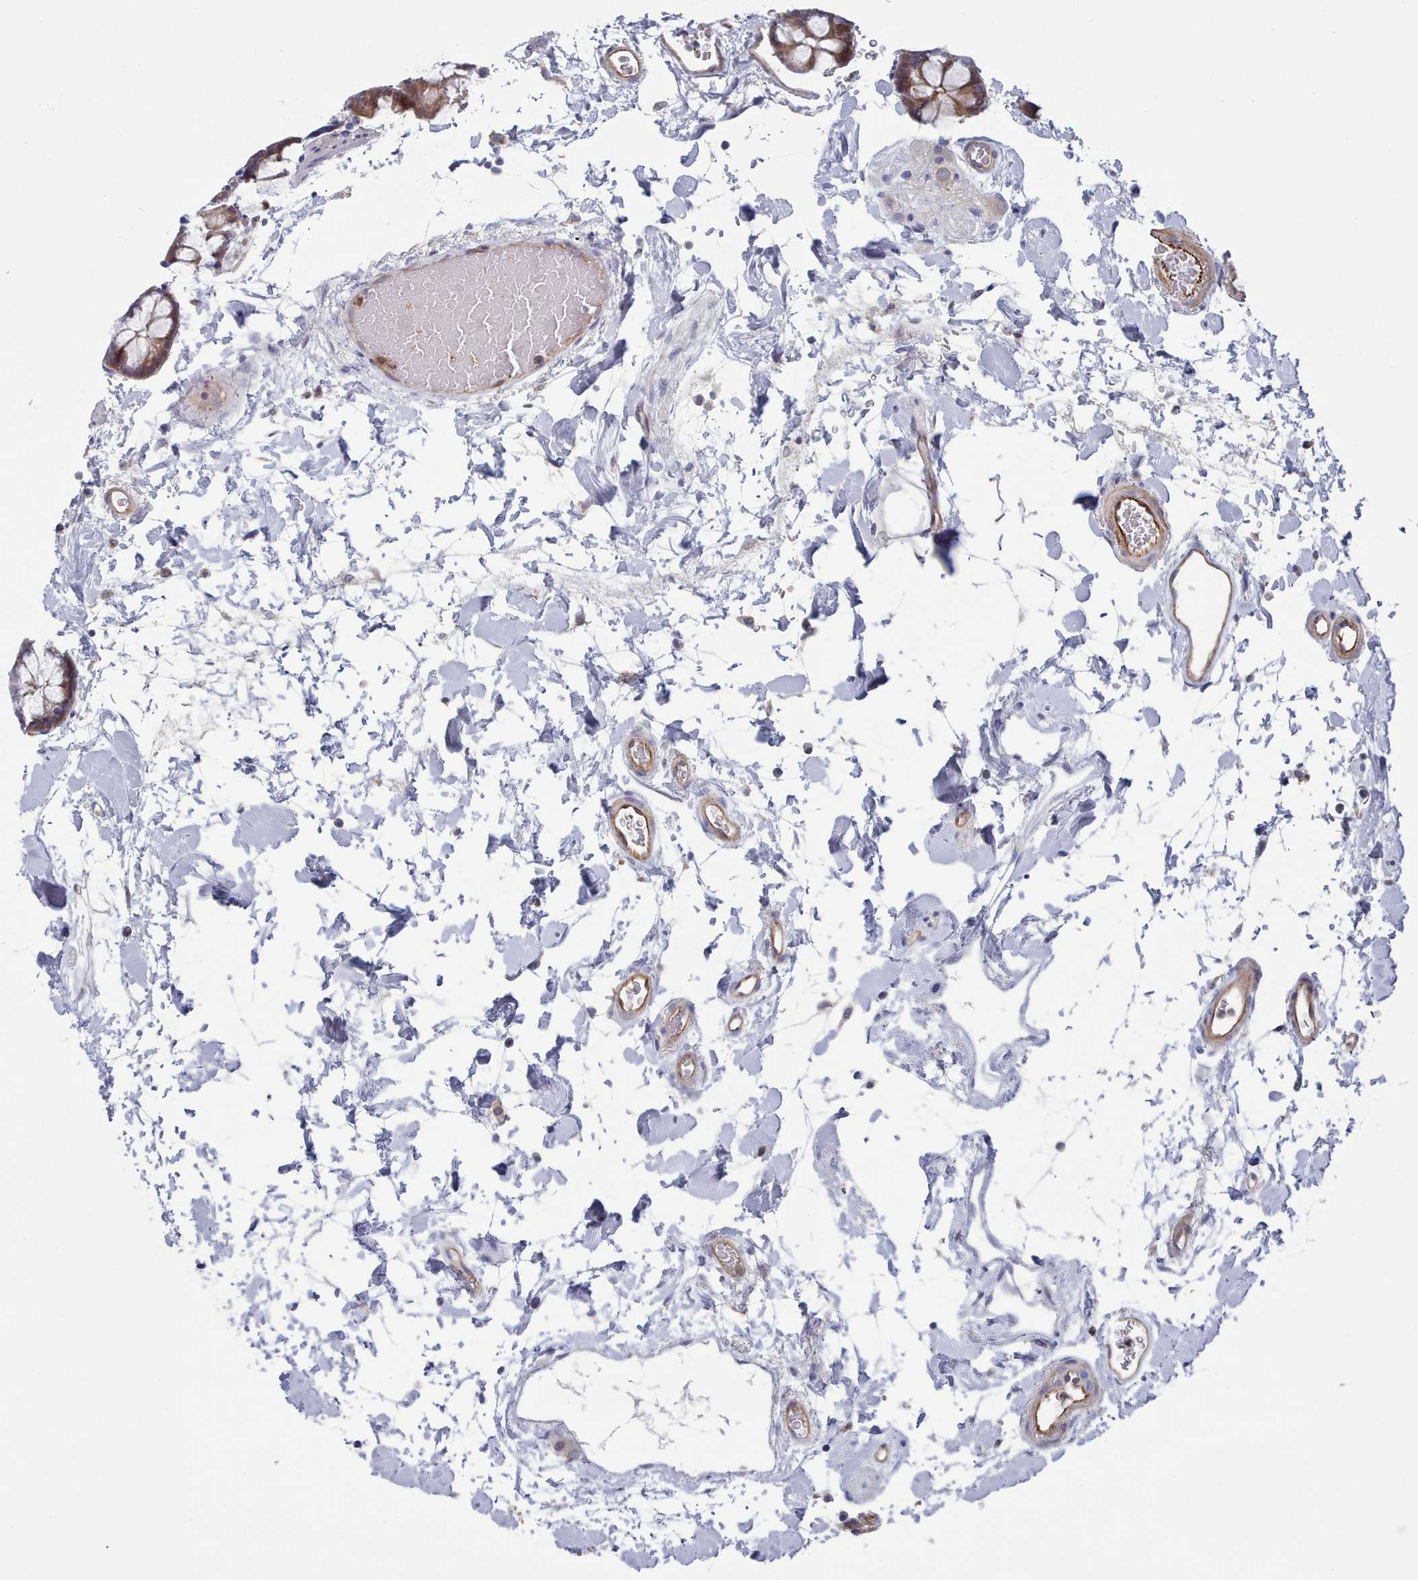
{"staining": {"intensity": "moderate", "quantity": ">75%", "location": "cytoplasmic/membranous"}, "tissue": "colon", "cell_type": "Endothelial cells", "image_type": "normal", "snomed": [{"axis": "morphology", "description": "Normal tissue, NOS"}, {"axis": "topography", "description": "Colon"}], "caption": "Protein expression analysis of unremarkable colon displays moderate cytoplasmic/membranous positivity in approximately >75% of endothelial cells.", "gene": "G6PC1", "patient": {"sex": "male", "age": 75}}